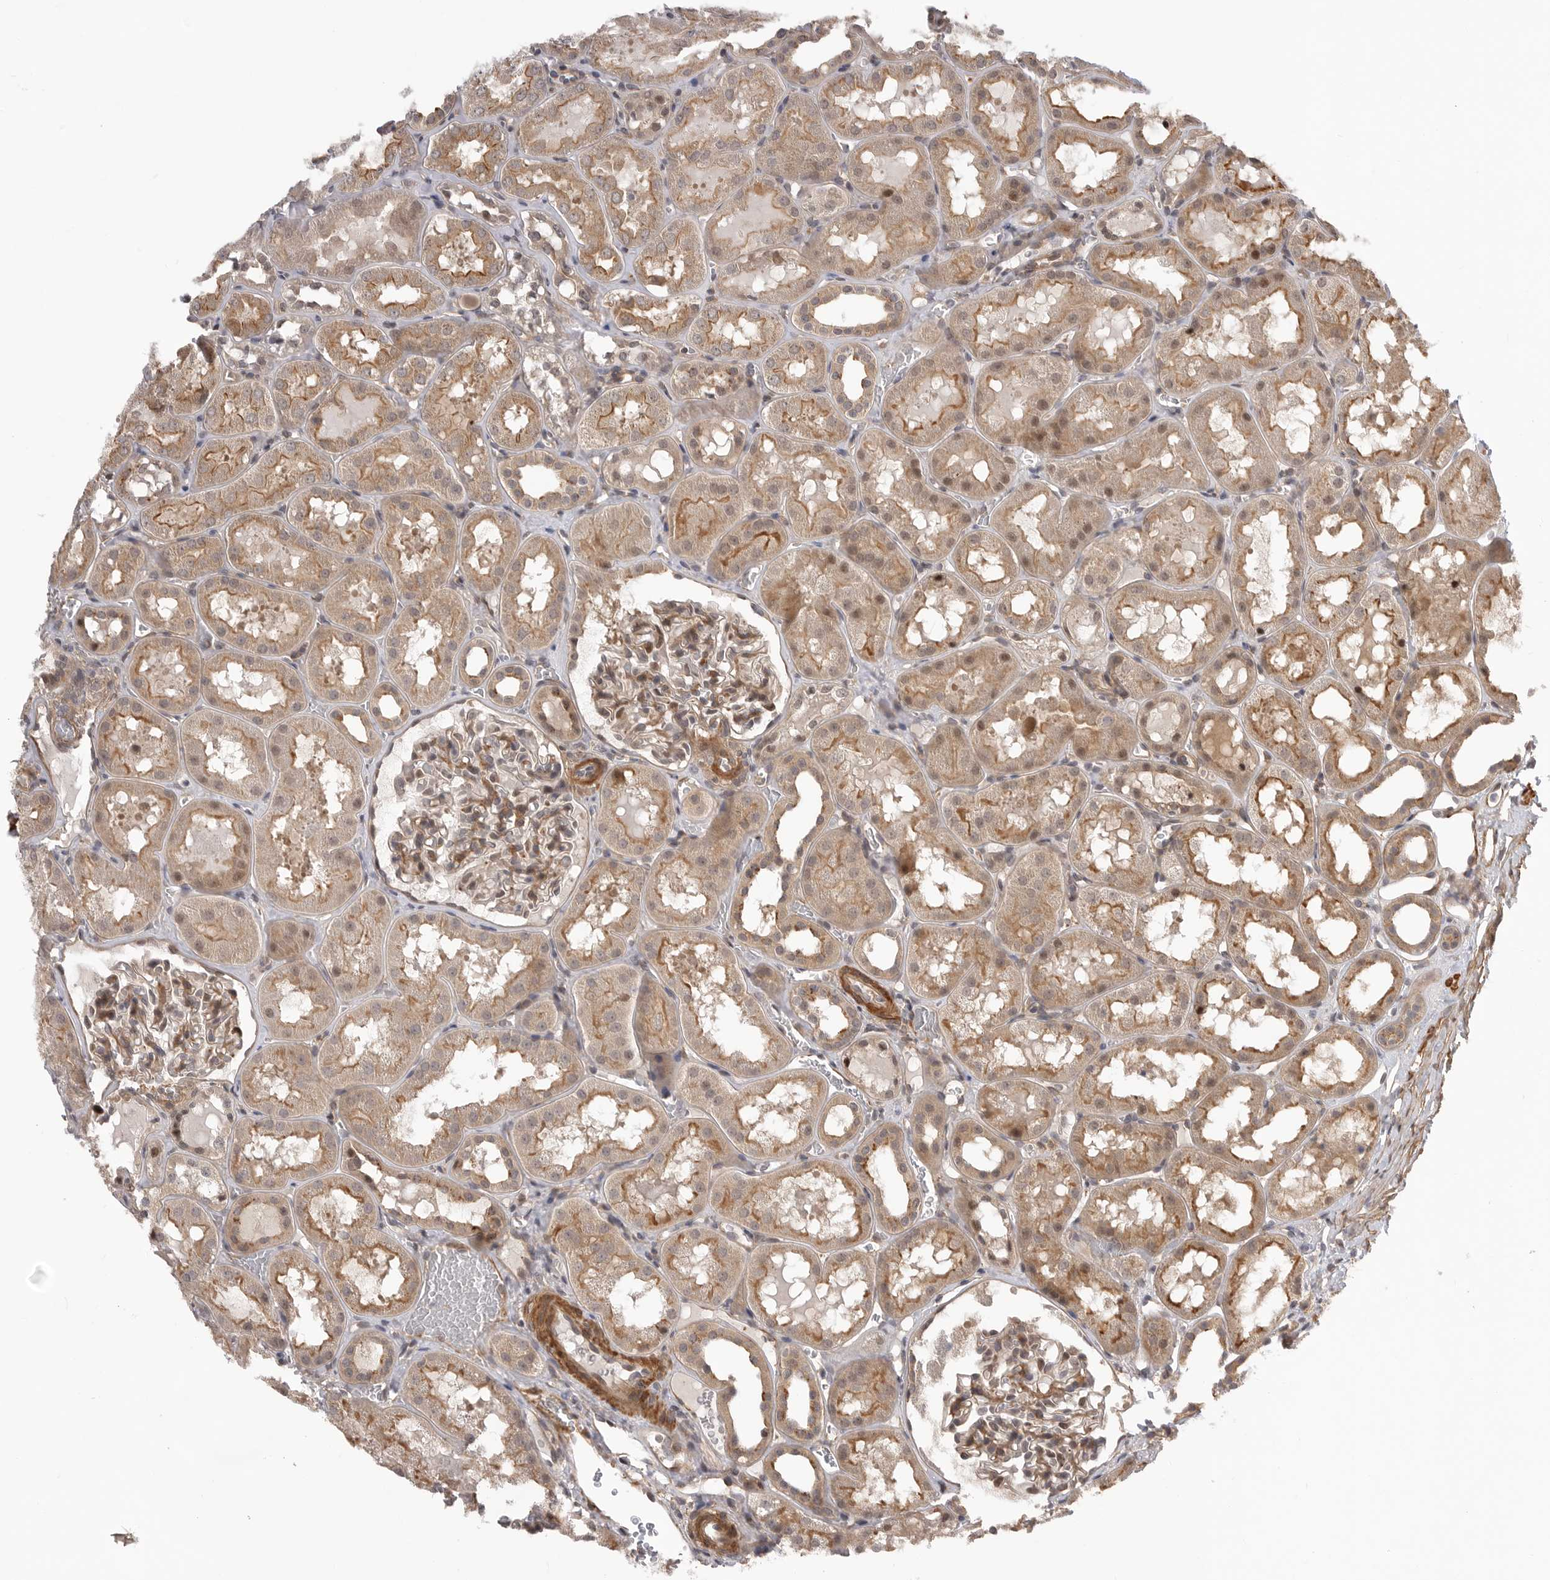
{"staining": {"intensity": "moderate", "quantity": "25%-75%", "location": "cytoplasmic/membranous,nuclear"}, "tissue": "kidney", "cell_type": "Cells in glomeruli", "image_type": "normal", "snomed": [{"axis": "morphology", "description": "Normal tissue, NOS"}, {"axis": "topography", "description": "Kidney"}, {"axis": "topography", "description": "Urinary bladder"}], "caption": "The micrograph displays a brown stain indicating the presence of a protein in the cytoplasmic/membranous,nuclear of cells in glomeruli in kidney.", "gene": "TRIM56", "patient": {"sex": "male", "age": 16}}